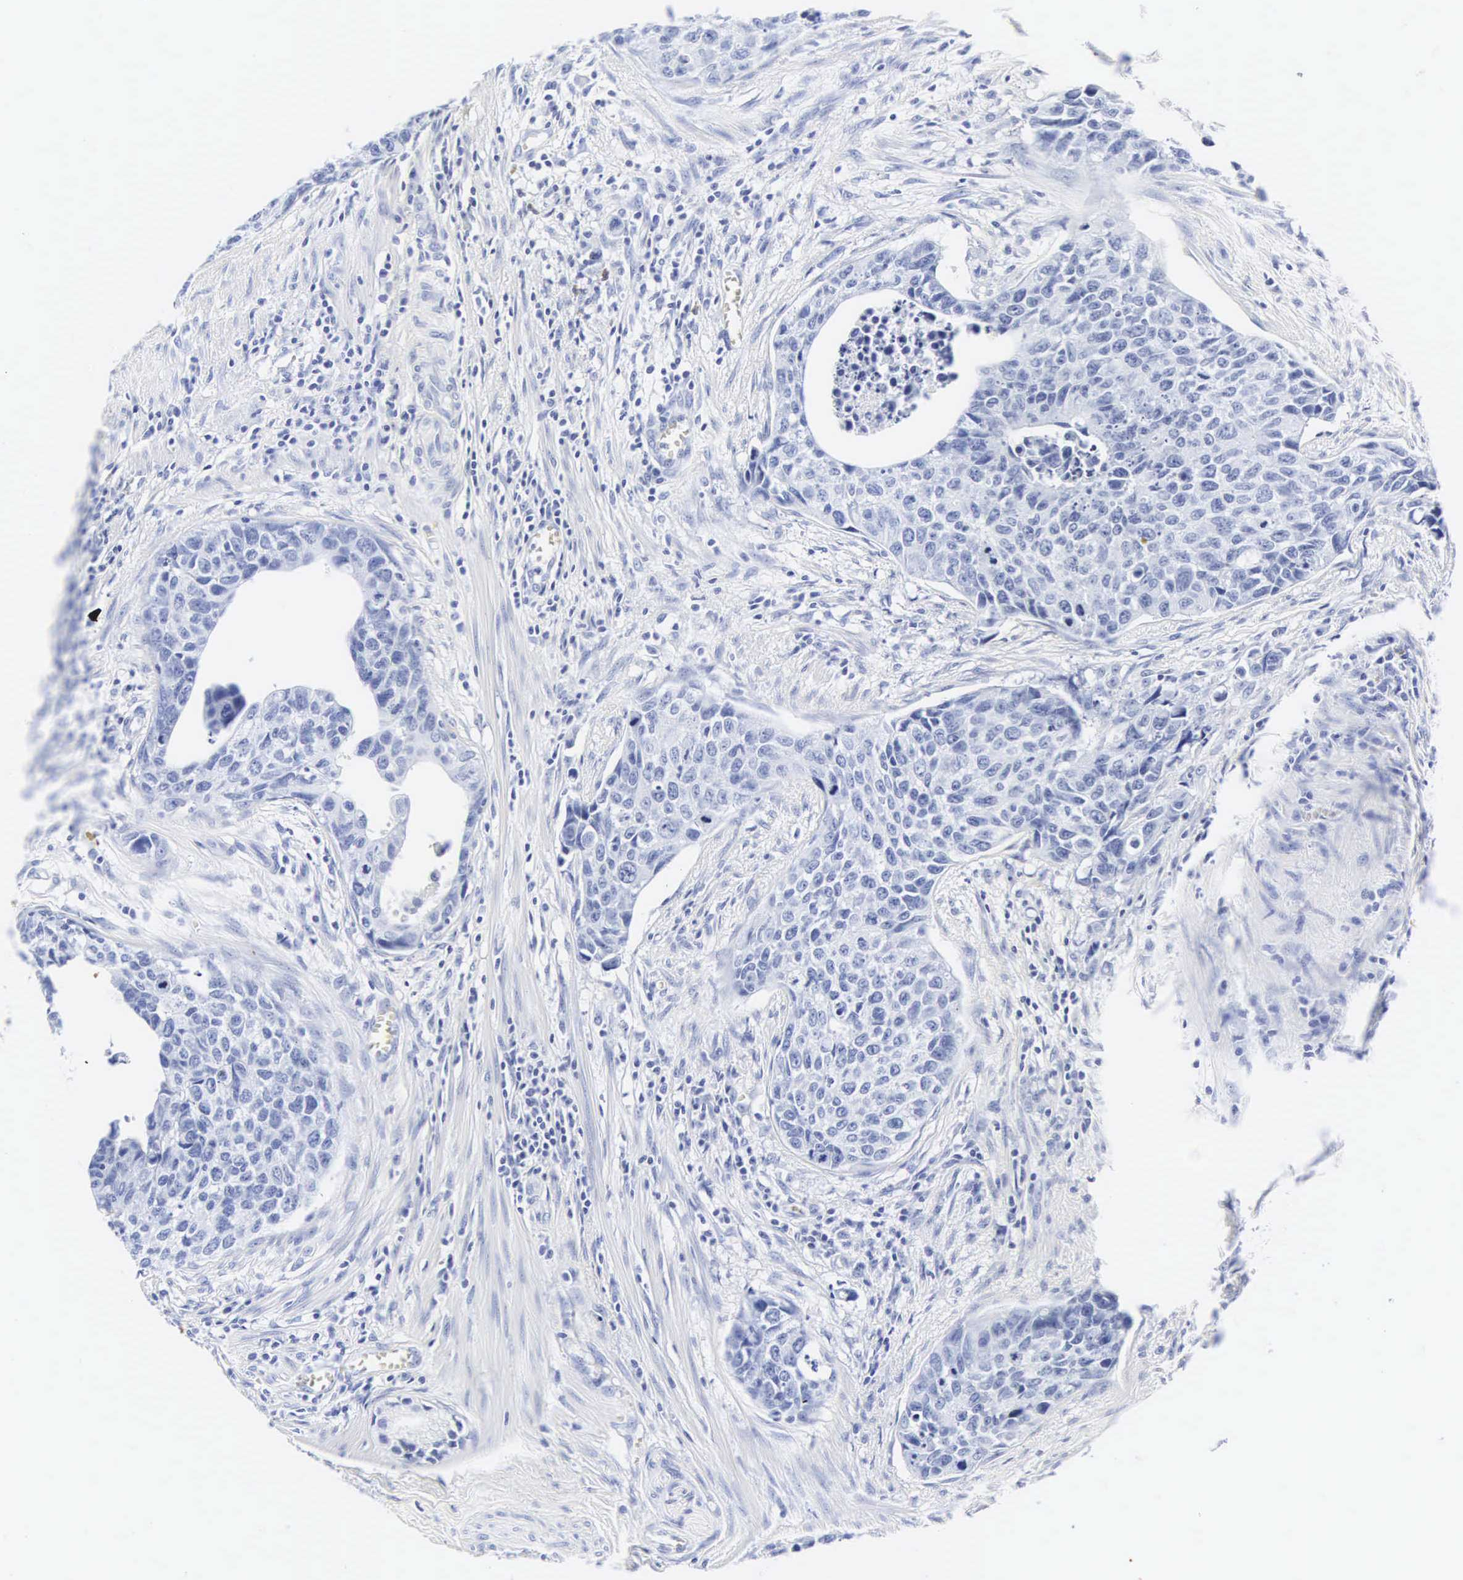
{"staining": {"intensity": "negative", "quantity": "none", "location": "none"}, "tissue": "urothelial cancer", "cell_type": "Tumor cells", "image_type": "cancer", "snomed": [{"axis": "morphology", "description": "Urothelial carcinoma, High grade"}, {"axis": "topography", "description": "Urinary bladder"}], "caption": "Image shows no protein positivity in tumor cells of urothelial cancer tissue.", "gene": "INS", "patient": {"sex": "male", "age": 81}}